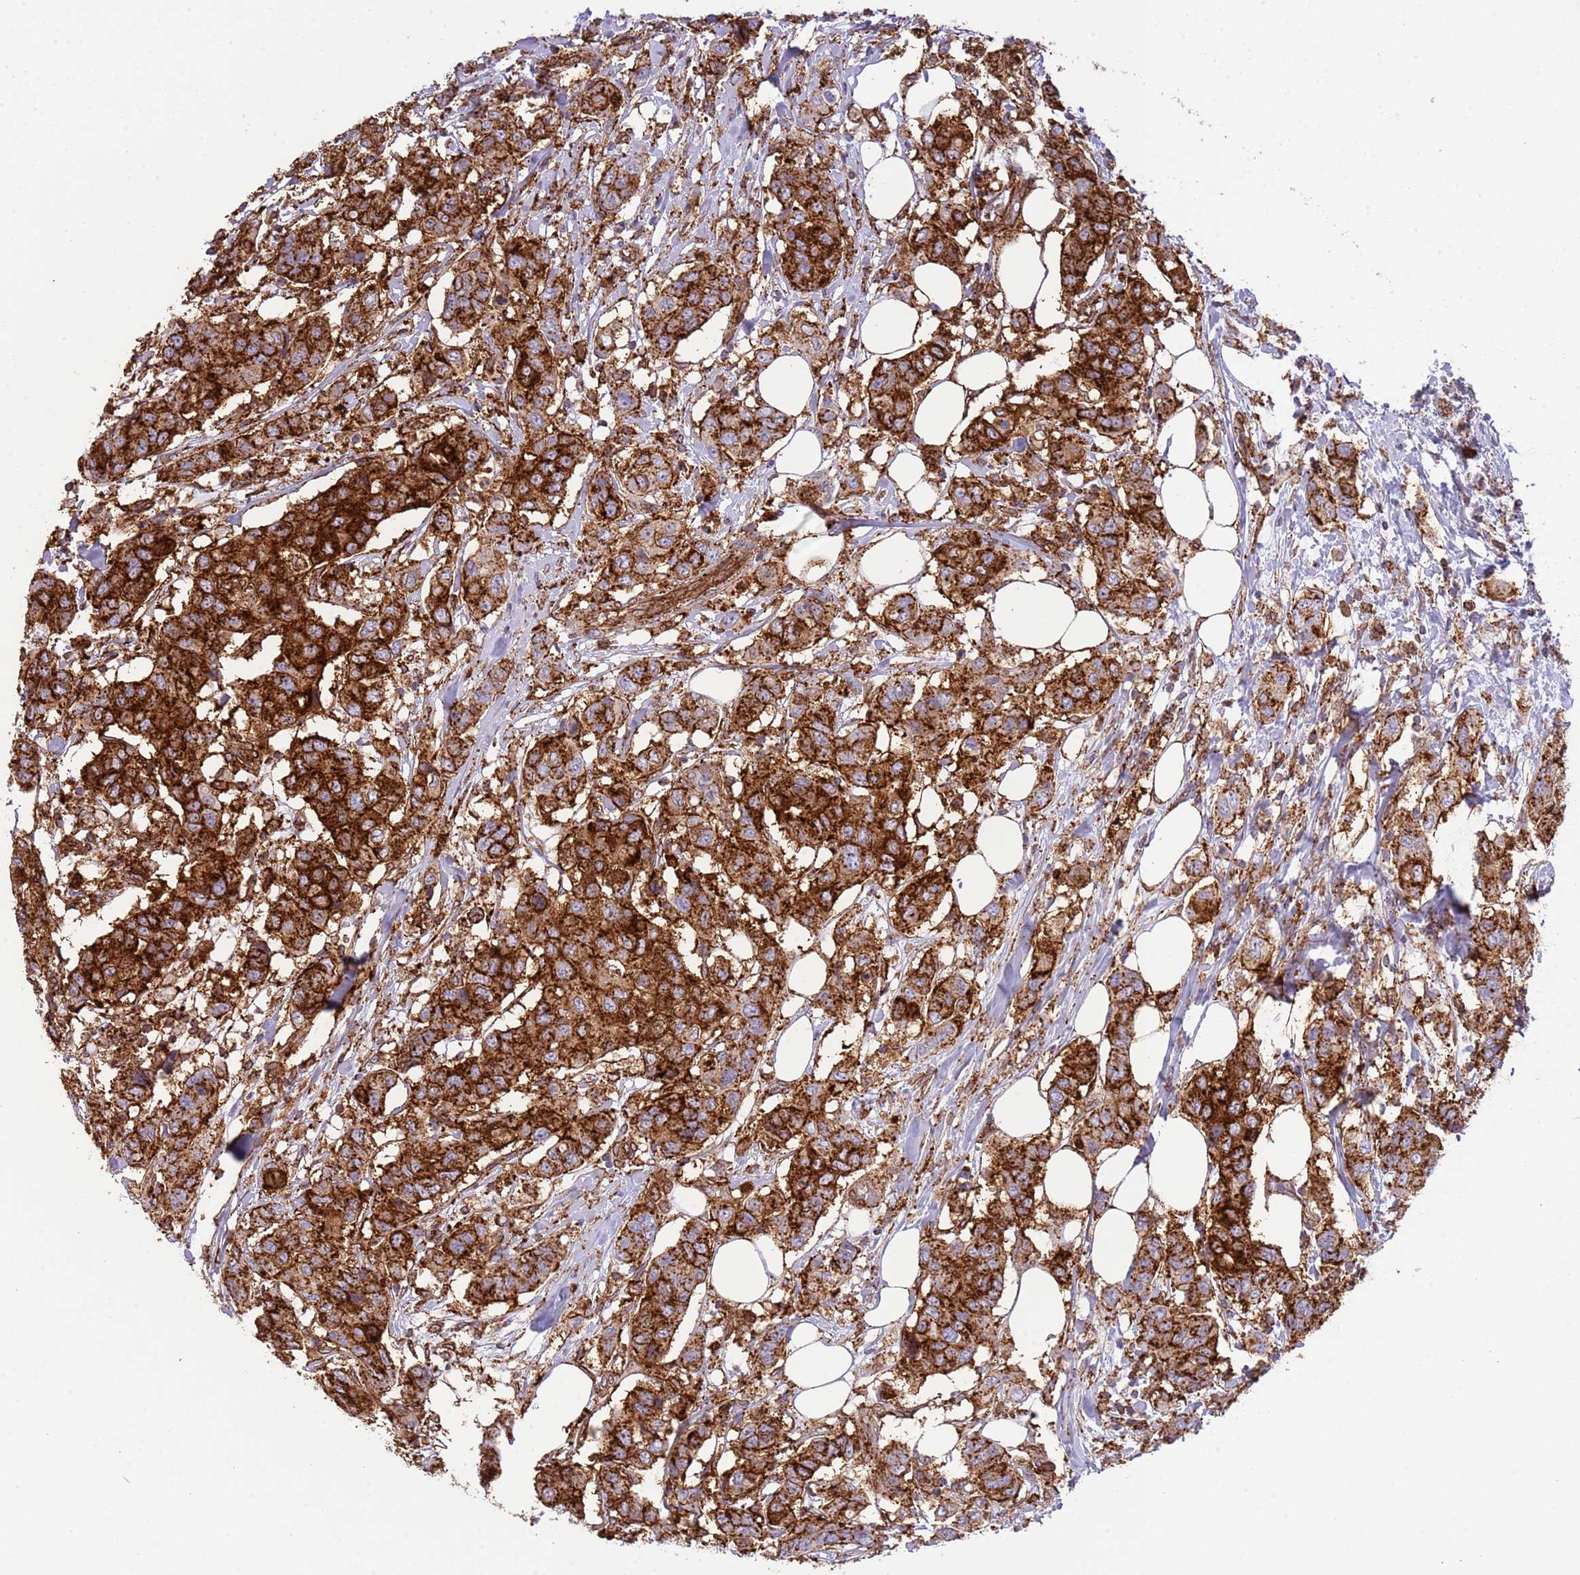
{"staining": {"intensity": "strong", "quantity": ">75%", "location": "cytoplasmic/membranous"}, "tissue": "breast cancer", "cell_type": "Tumor cells", "image_type": "cancer", "snomed": [{"axis": "morphology", "description": "Lobular carcinoma"}, {"axis": "topography", "description": "Breast"}], "caption": "Tumor cells demonstrate strong cytoplasmic/membranous expression in approximately >75% of cells in breast cancer.", "gene": "ABHD17A", "patient": {"sex": "female", "age": 51}}